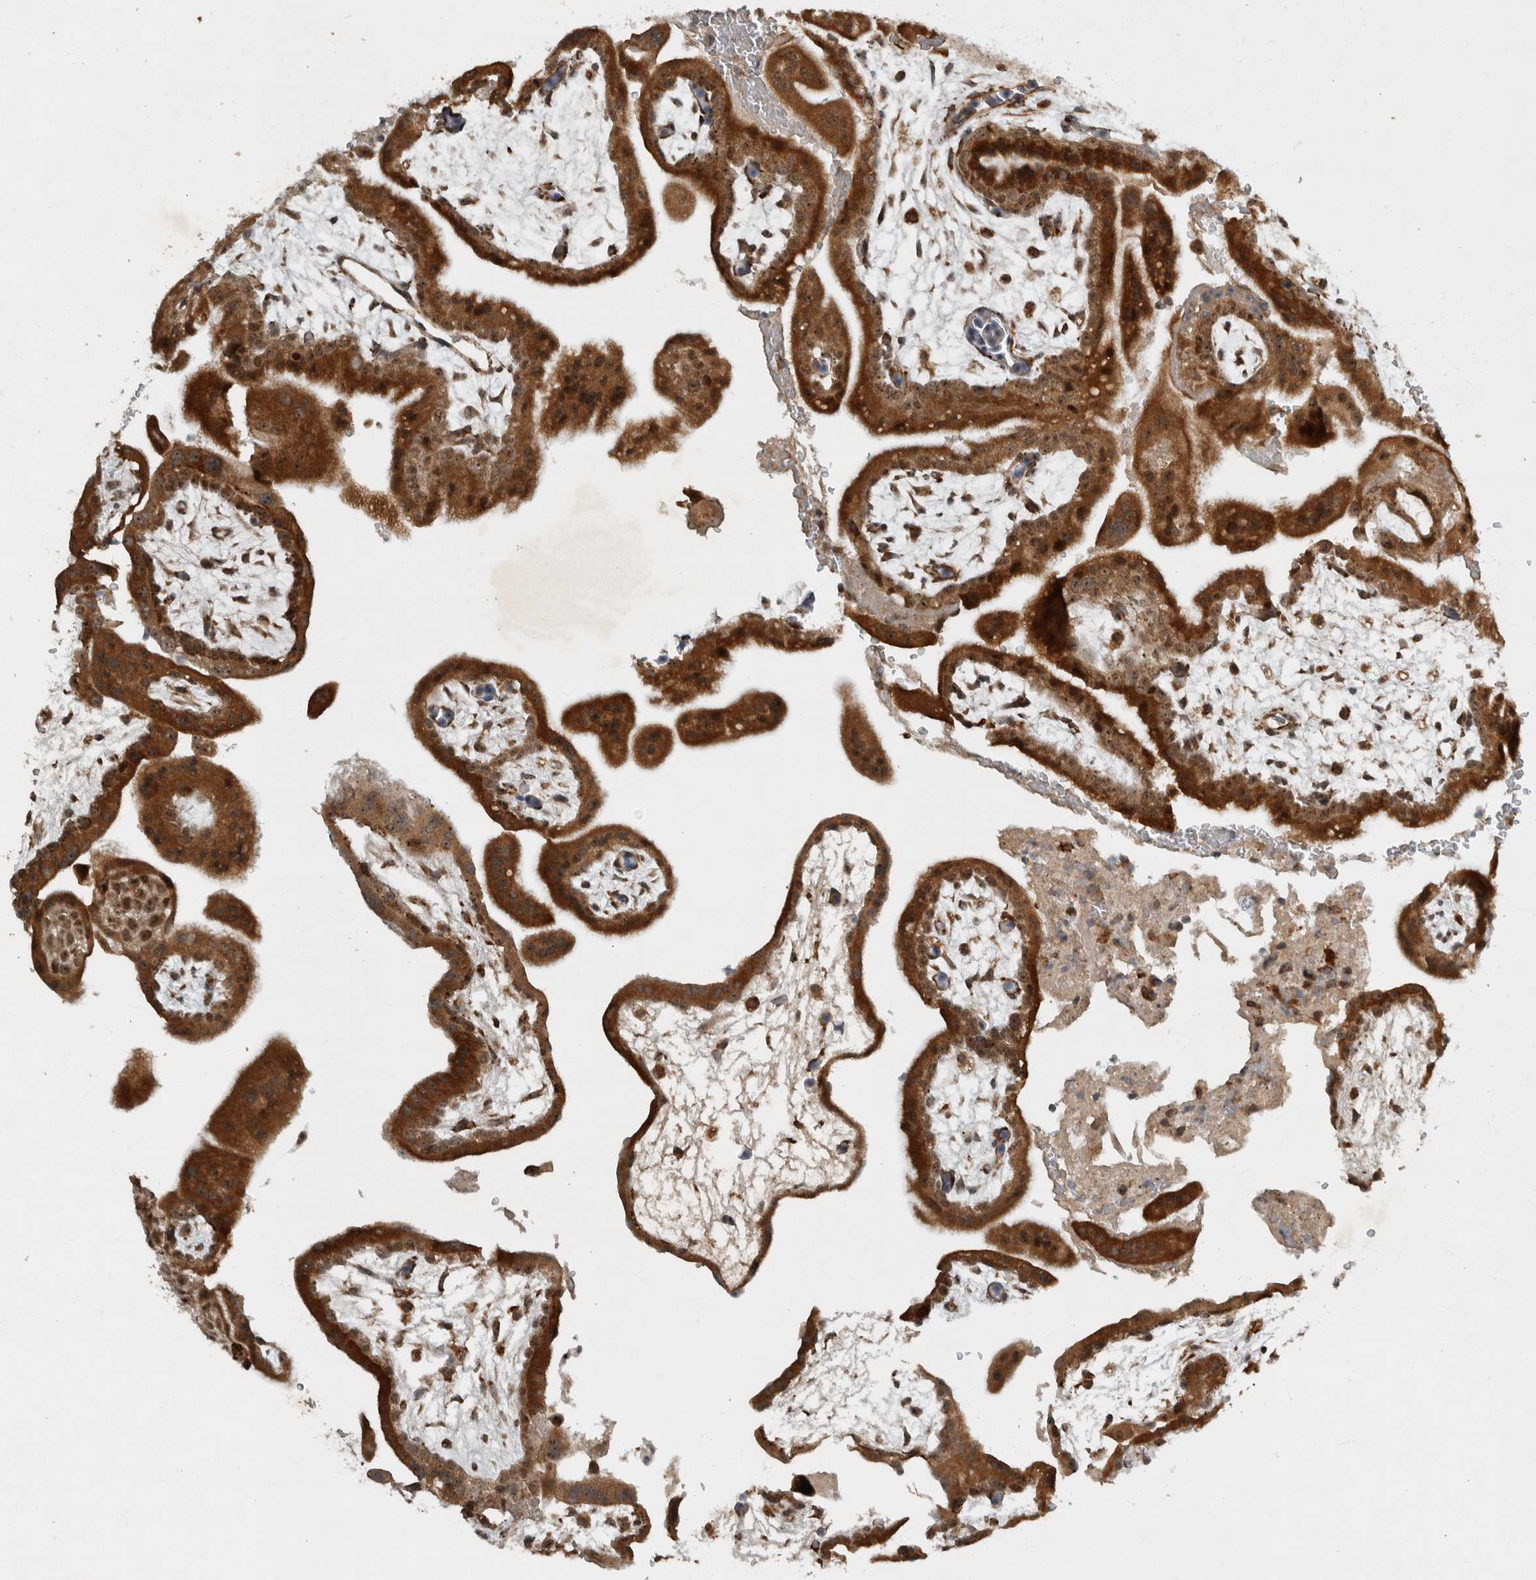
{"staining": {"intensity": "strong", "quantity": ">75%", "location": "cytoplasmic/membranous,nuclear"}, "tissue": "placenta", "cell_type": "Decidual cells", "image_type": "normal", "snomed": [{"axis": "morphology", "description": "Normal tissue, NOS"}, {"axis": "topography", "description": "Placenta"}], "caption": "Immunohistochemistry (IHC) of normal human placenta exhibits high levels of strong cytoplasmic/membranous,nuclear positivity in approximately >75% of decidual cells.", "gene": "GPR137B", "patient": {"sex": "female", "age": 35}}